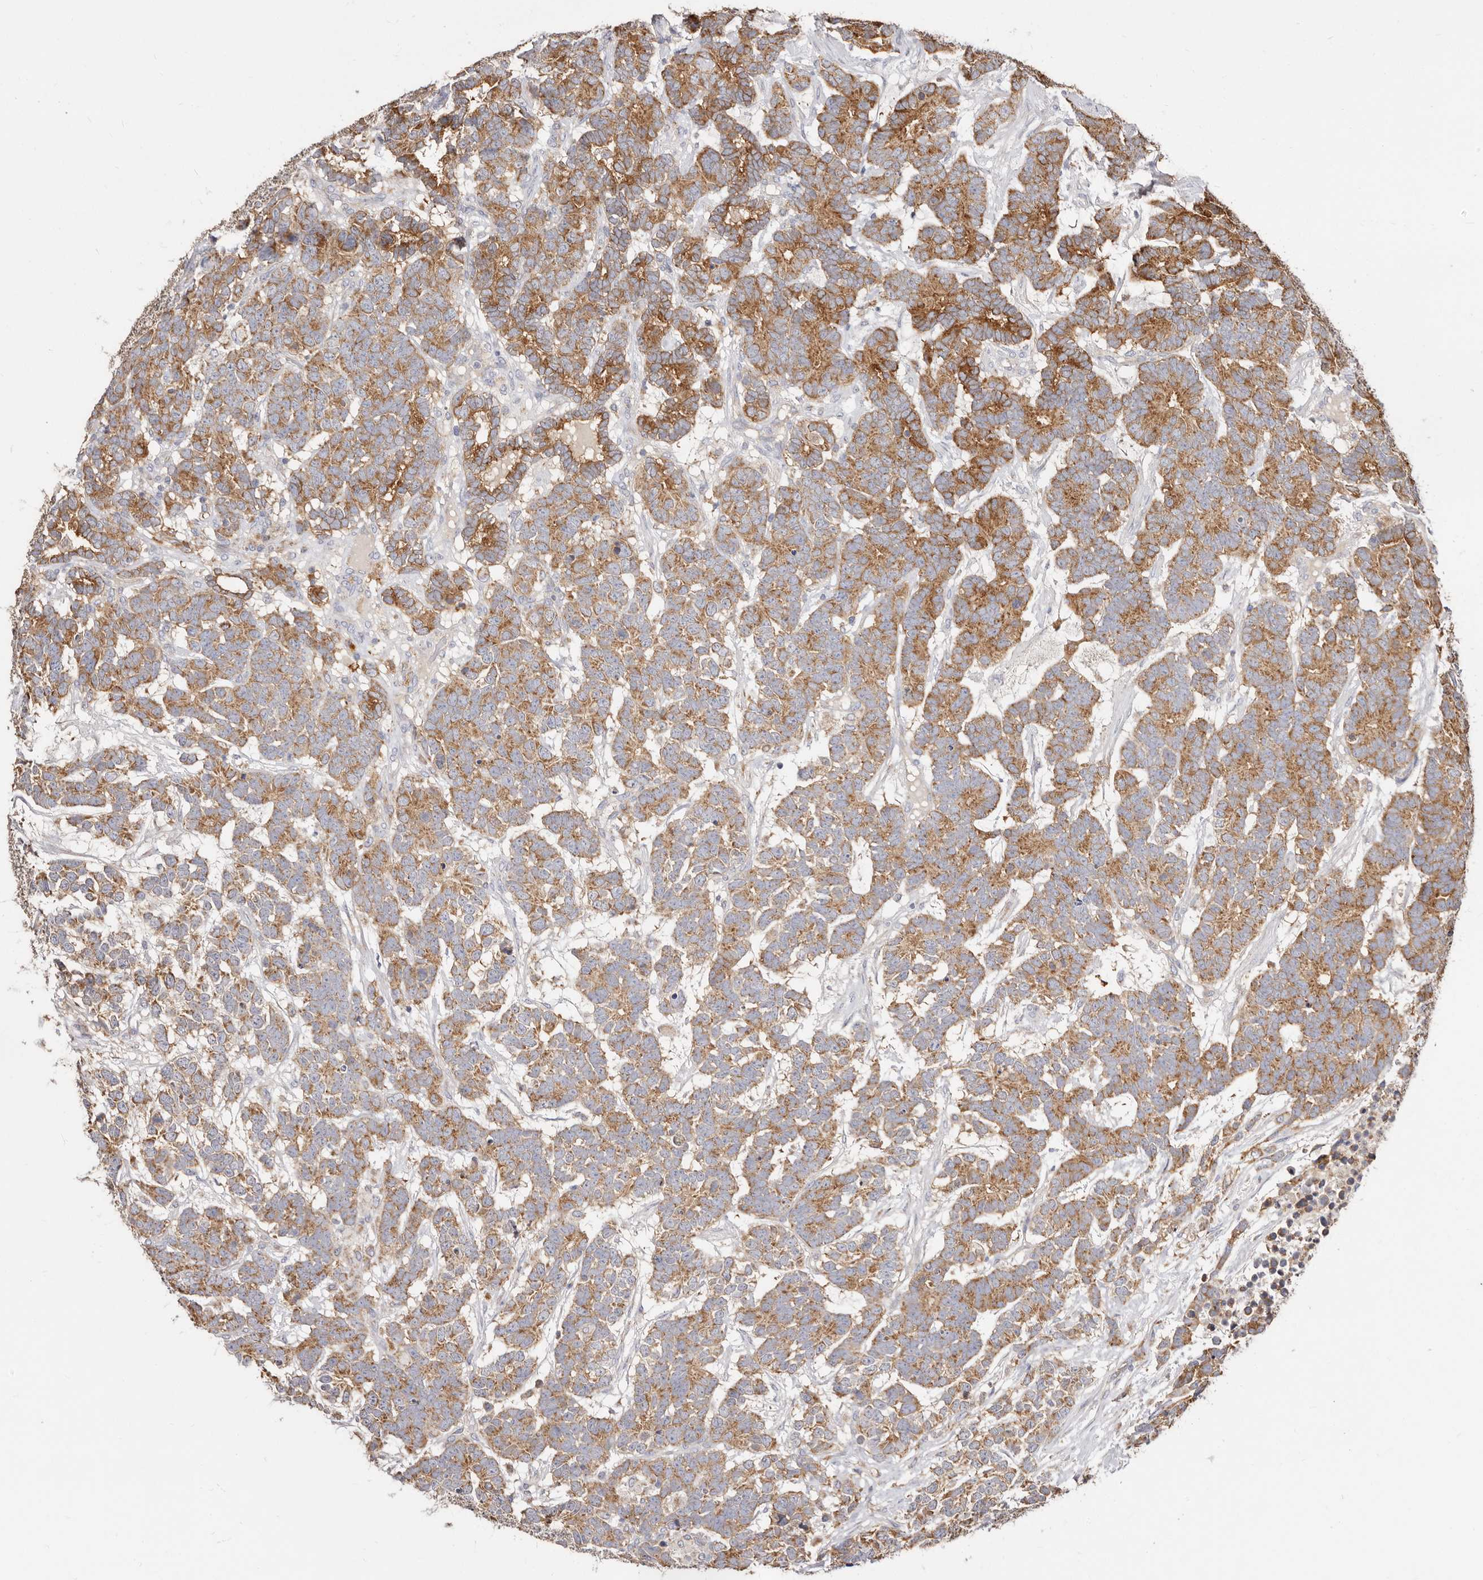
{"staining": {"intensity": "moderate", "quantity": ">75%", "location": "cytoplasmic/membranous"}, "tissue": "testis cancer", "cell_type": "Tumor cells", "image_type": "cancer", "snomed": [{"axis": "morphology", "description": "Carcinoma, Embryonal, NOS"}, {"axis": "topography", "description": "Testis"}], "caption": "Immunohistochemistry photomicrograph of neoplastic tissue: human embryonal carcinoma (testis) stained using immunohistochemistry (IHC) displays medium levels of moderate protein expression localized specifically in the cytoplasmic/membranous of tumor cells, appearing as a cytoplasmic/membranous brown color.", "gene": "BAIAP2L1", "patient": {"sex": "male", "age": 26}}